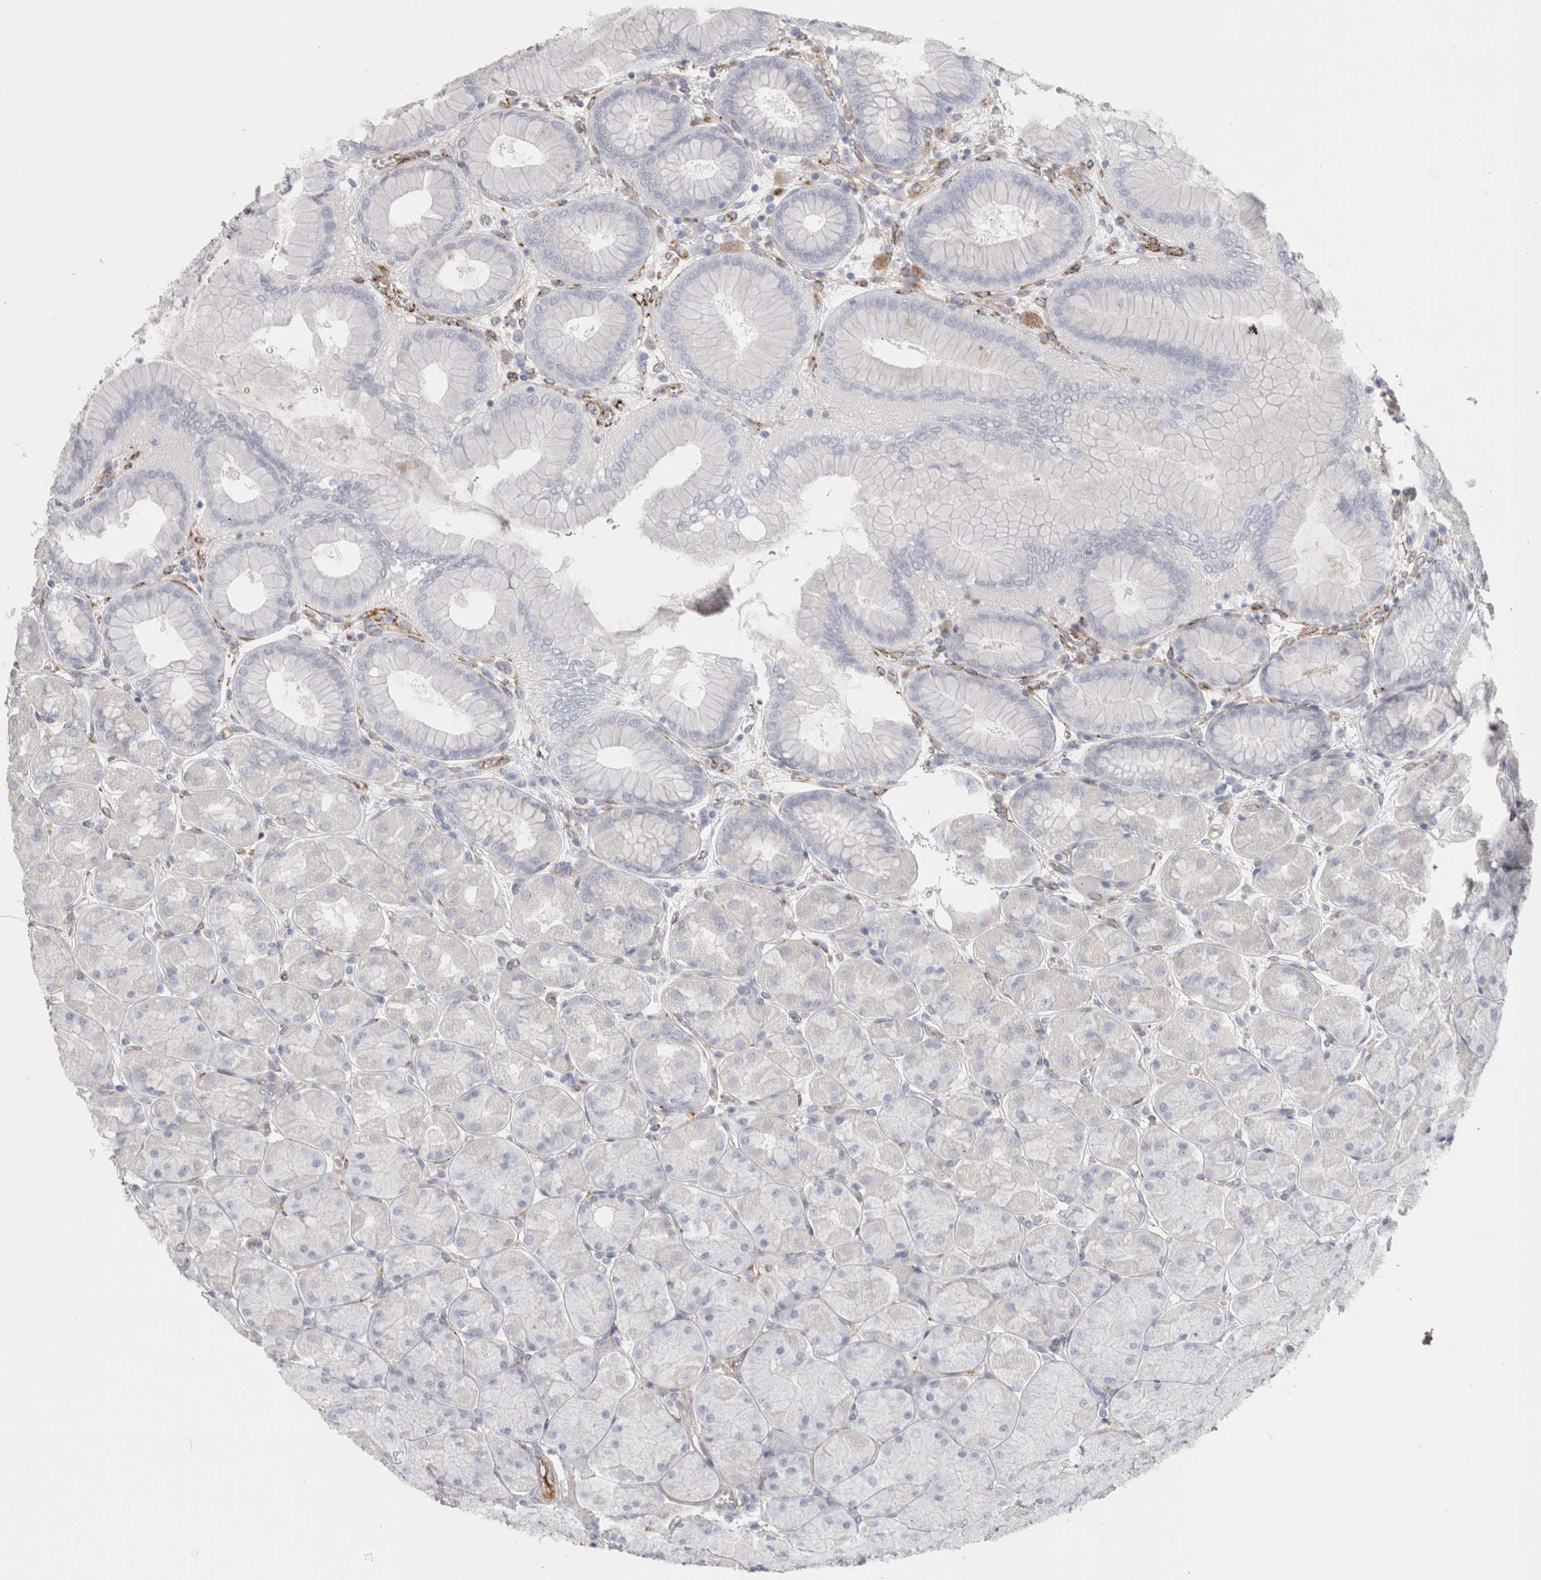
{"staining": {"intensity": "negative", "quantity": "none", "location": "none"}, "tissue": "stomach", "cell_type": "Glandular cells", "image_type": "normal", "snomed": [{"axis": "morphology", "description": "Normal tissue, NOS"}, {"axis": "topography", "description": "Stomach, upper"}], "caption": "Stomach stained for a protein using IHC shows no expression glandular cells.", "gene": "CNPY4", "patient": {"sex": "female", "age": 56}}